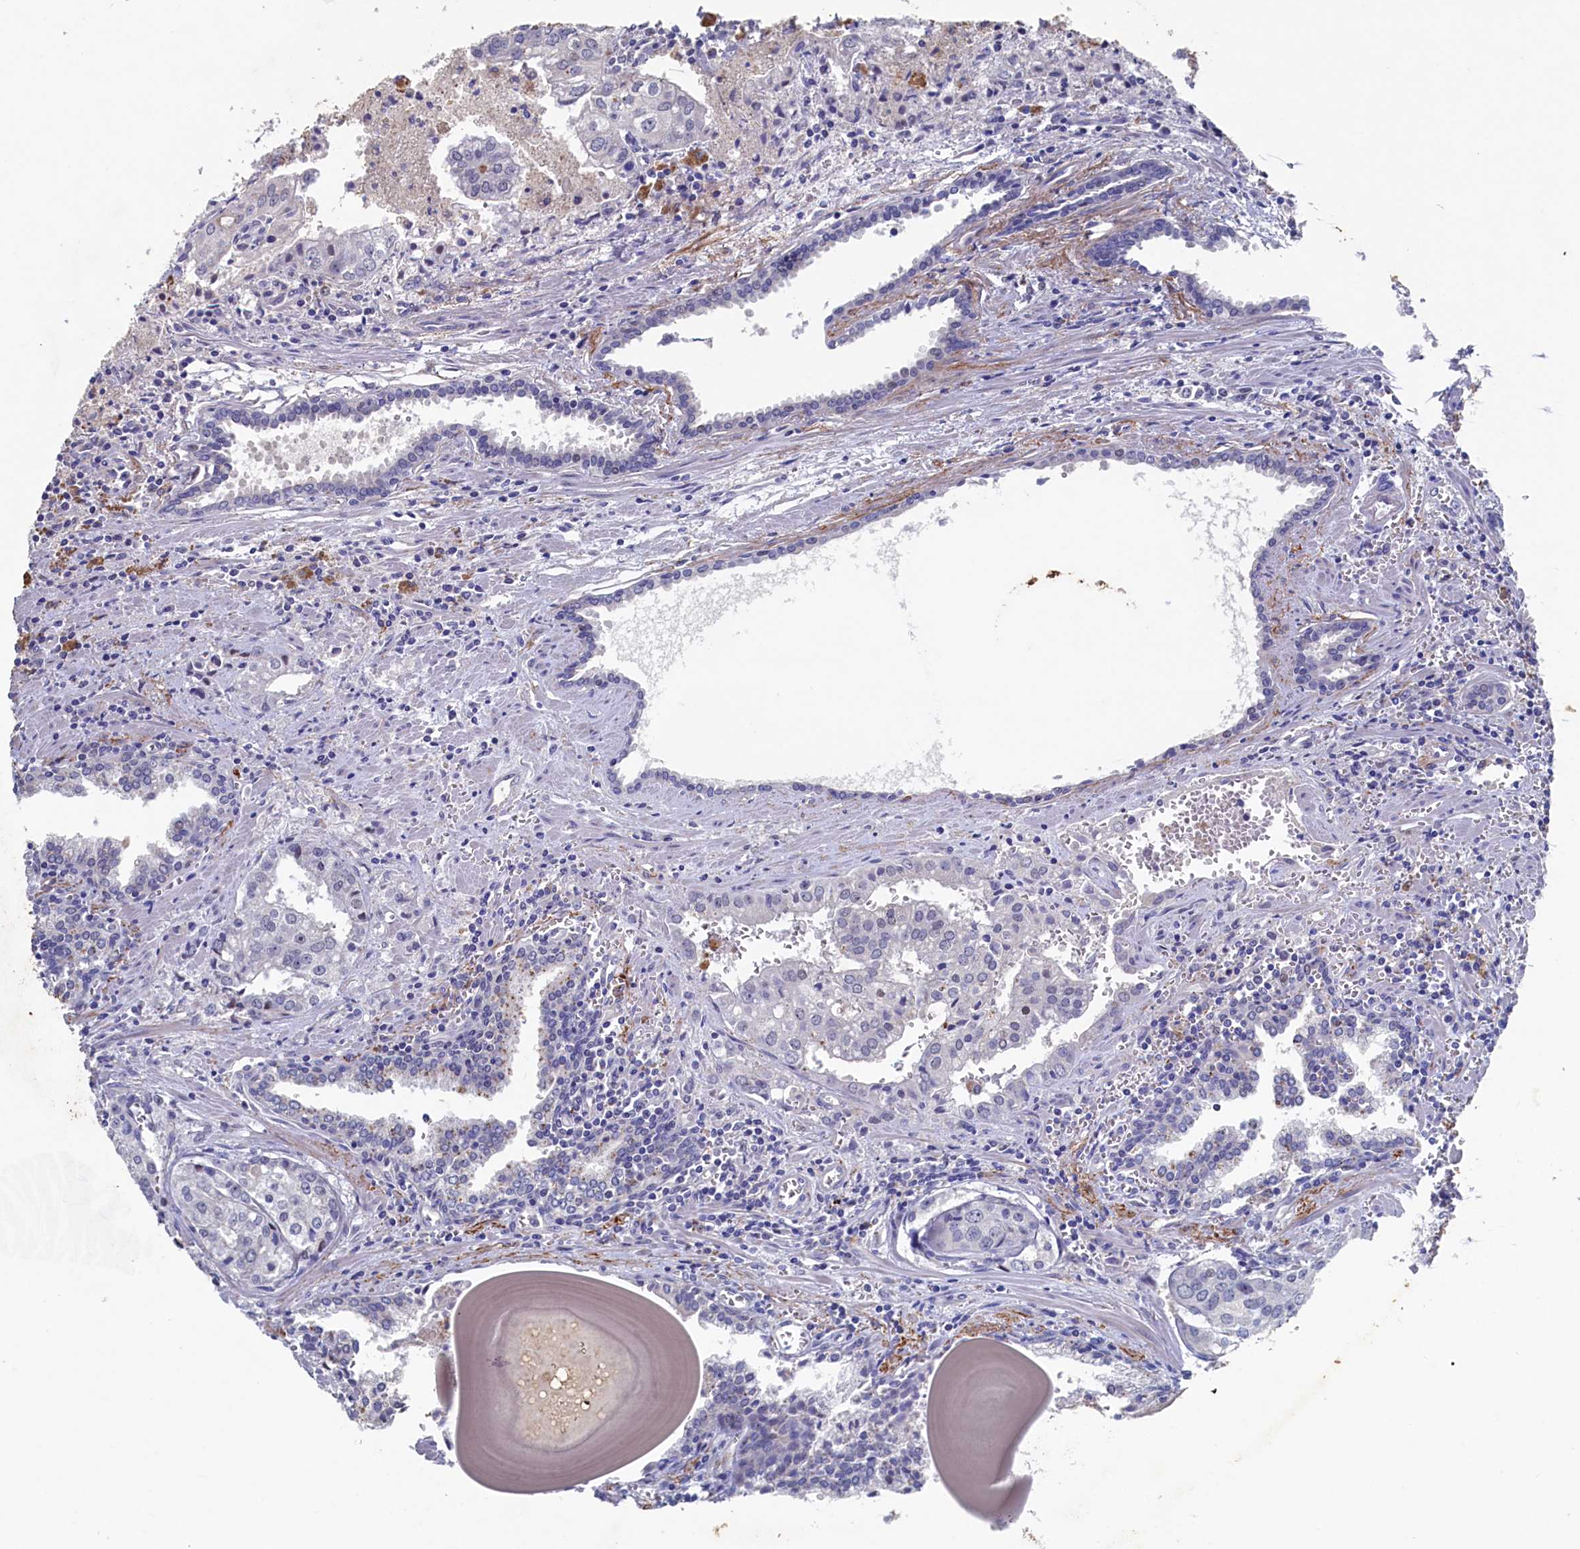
{"staining": {"intensity": "negative", "quantity": "none", "location": "none"}, "tissue": "prostate cancer", "cell_type": "Tumor cells", "image_type": "cancer", "snomed": [{"axis": "morphology", "description": "Adenocarcinoma, High grade"}, {"axis": "topography", "description": "Prostate"}], "caption": "Photomicrograph shows no significant protein positivity in tumor cells of adenocarcinoma (high-grade) (prostate). (DAB immunohistochemistry (IHC) visualized using brightfield microscopy, high magnification).", "gene": "CBLIF", "patient": {"sex": "male", "age": 68}}